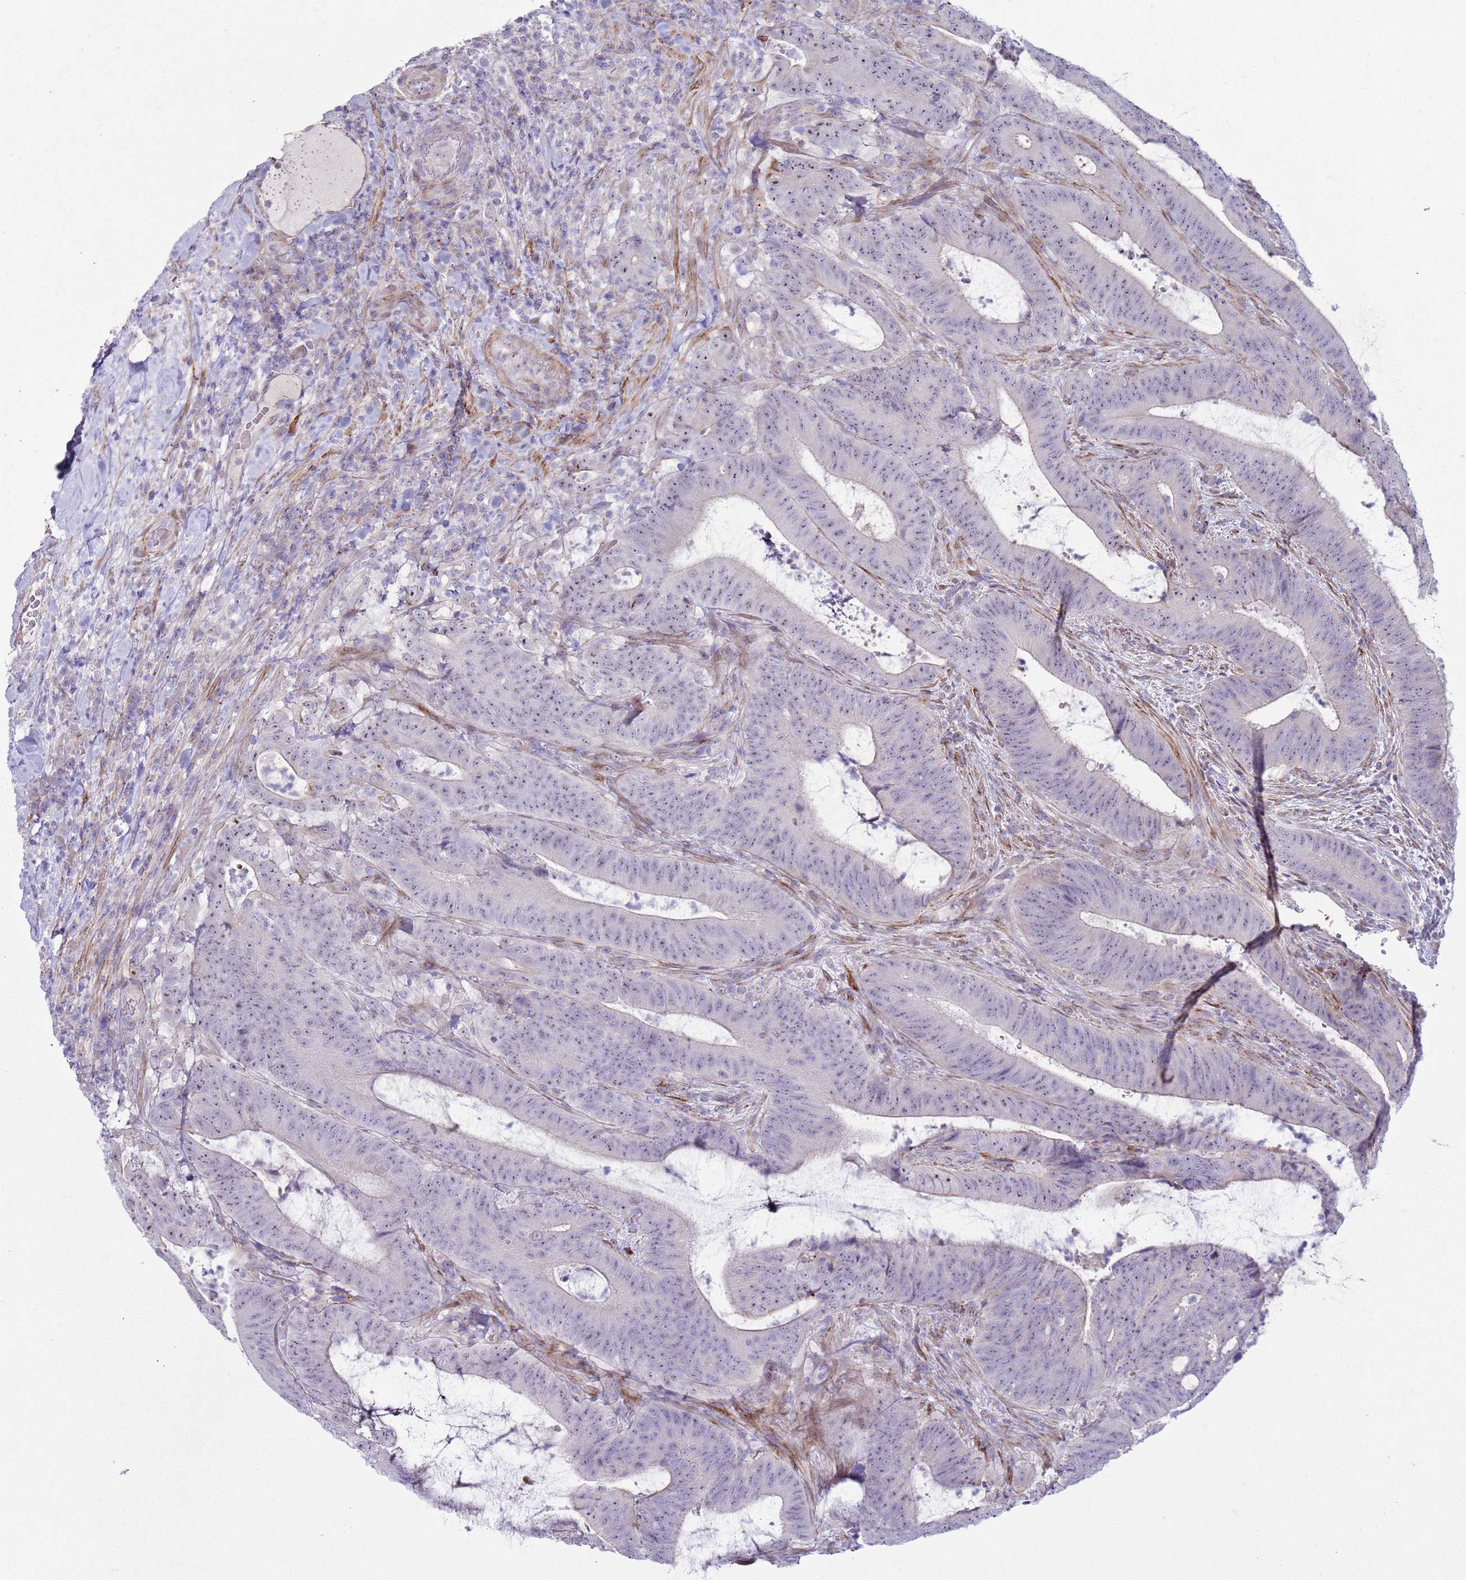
{"staining": {"intensity": "weak", "quantity": "<25%", "location": "nuclear"}, "tissue": "colorectal cancer", "cell_type": "Tumor cells", "image_type": "cancer", "snomed": [{"axis": "morphology", "description": "Adenocarcinoma, NOS"}, {"axis": "topography", "description": "Colon"}], "caption": "Tumor cells are negative for brown protein staining in adenocarcinoma (colorectal). The staining is performed using DAB brown chromogen with nuclei counter-stained in using hematoxylin.", "gene": "HEATR1", "patient": {"sex": "female", "age": 43}}